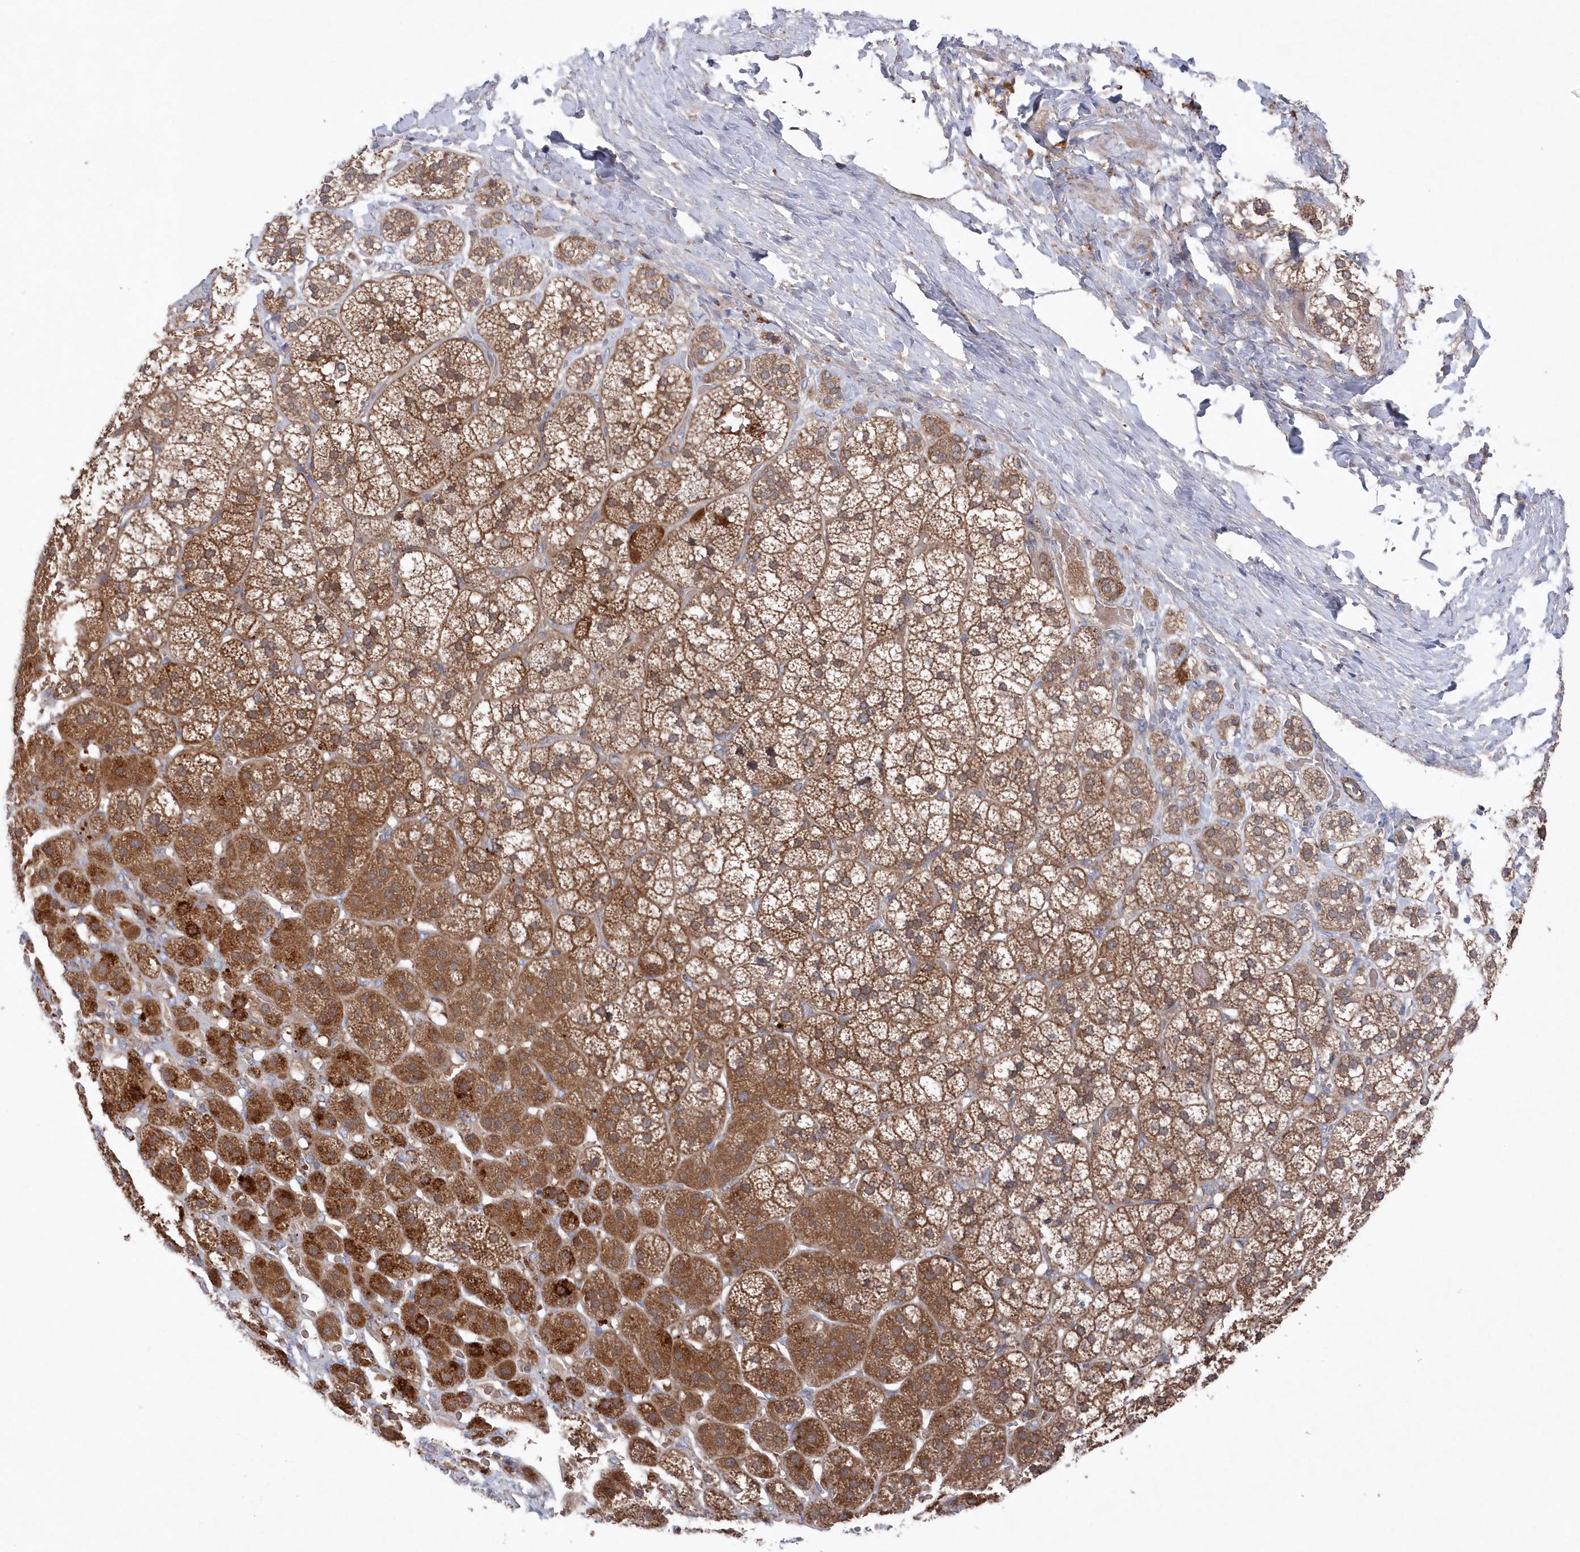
{"staining": {"intensity": "moderate", "quantity": ">75%", "location": "cytoplasmic/membranous"}, "tissue": "adrenal gland", "cell_type": "Glandular cells", "image_type": "normal", "snomed": [{"axis": "morphology", "description": "Normal tissue, NOS"}, {"axis": "topography", "description": "Adrenal gland"}], "caption": "Adrenal gland was stained to show a protein in brown. There is medium levels of moderate cytoplasmic/membranous expression in approximately >75% of glandular cells. Nuclei are stained in blue.", "gene": "ASNSD1", "patient": {"sex": "female", "age": 44}}